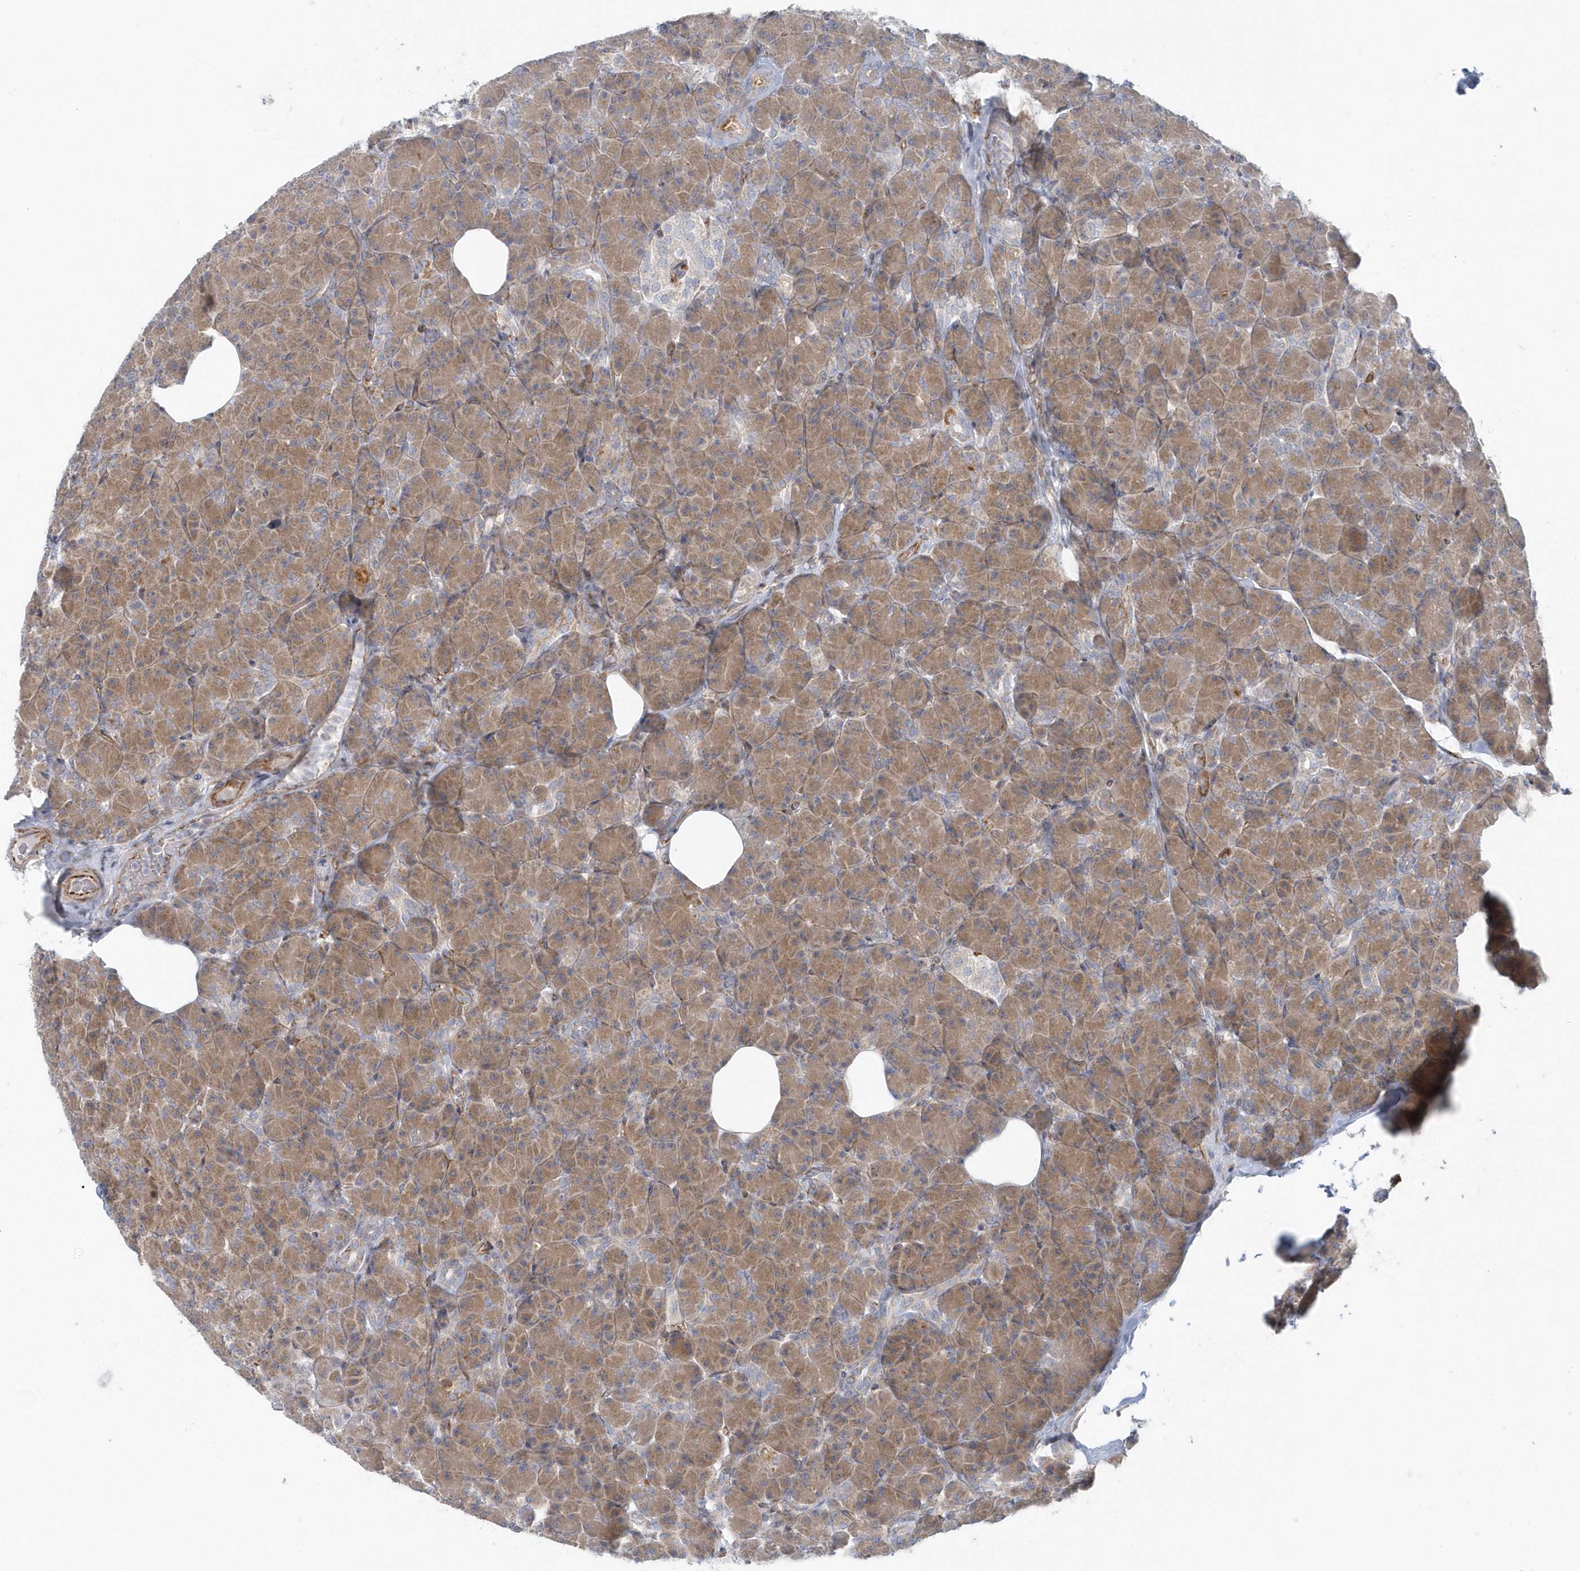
{"staining": {"intensity": "moderate", "quantity": ">75%", "location": "cytoplasmic/membranous"}, "tissue": "pancreas", "cell_type": "Exocrine glandular cells", "image_type": "normal", "snomed": [{"axis": "morphology", "description": "Normal tissue, NOS"}, {"axis": "topography", "description": "Pancreas"}], "caption": "Immunohistochemical staining of unremarkable pancreas displays moderate cytoplasmic/membranous protein positivity in about >75% of exocrine glandular cells.", "gene": "GPR152", "patient": {"sex": "female", "age": 43}}